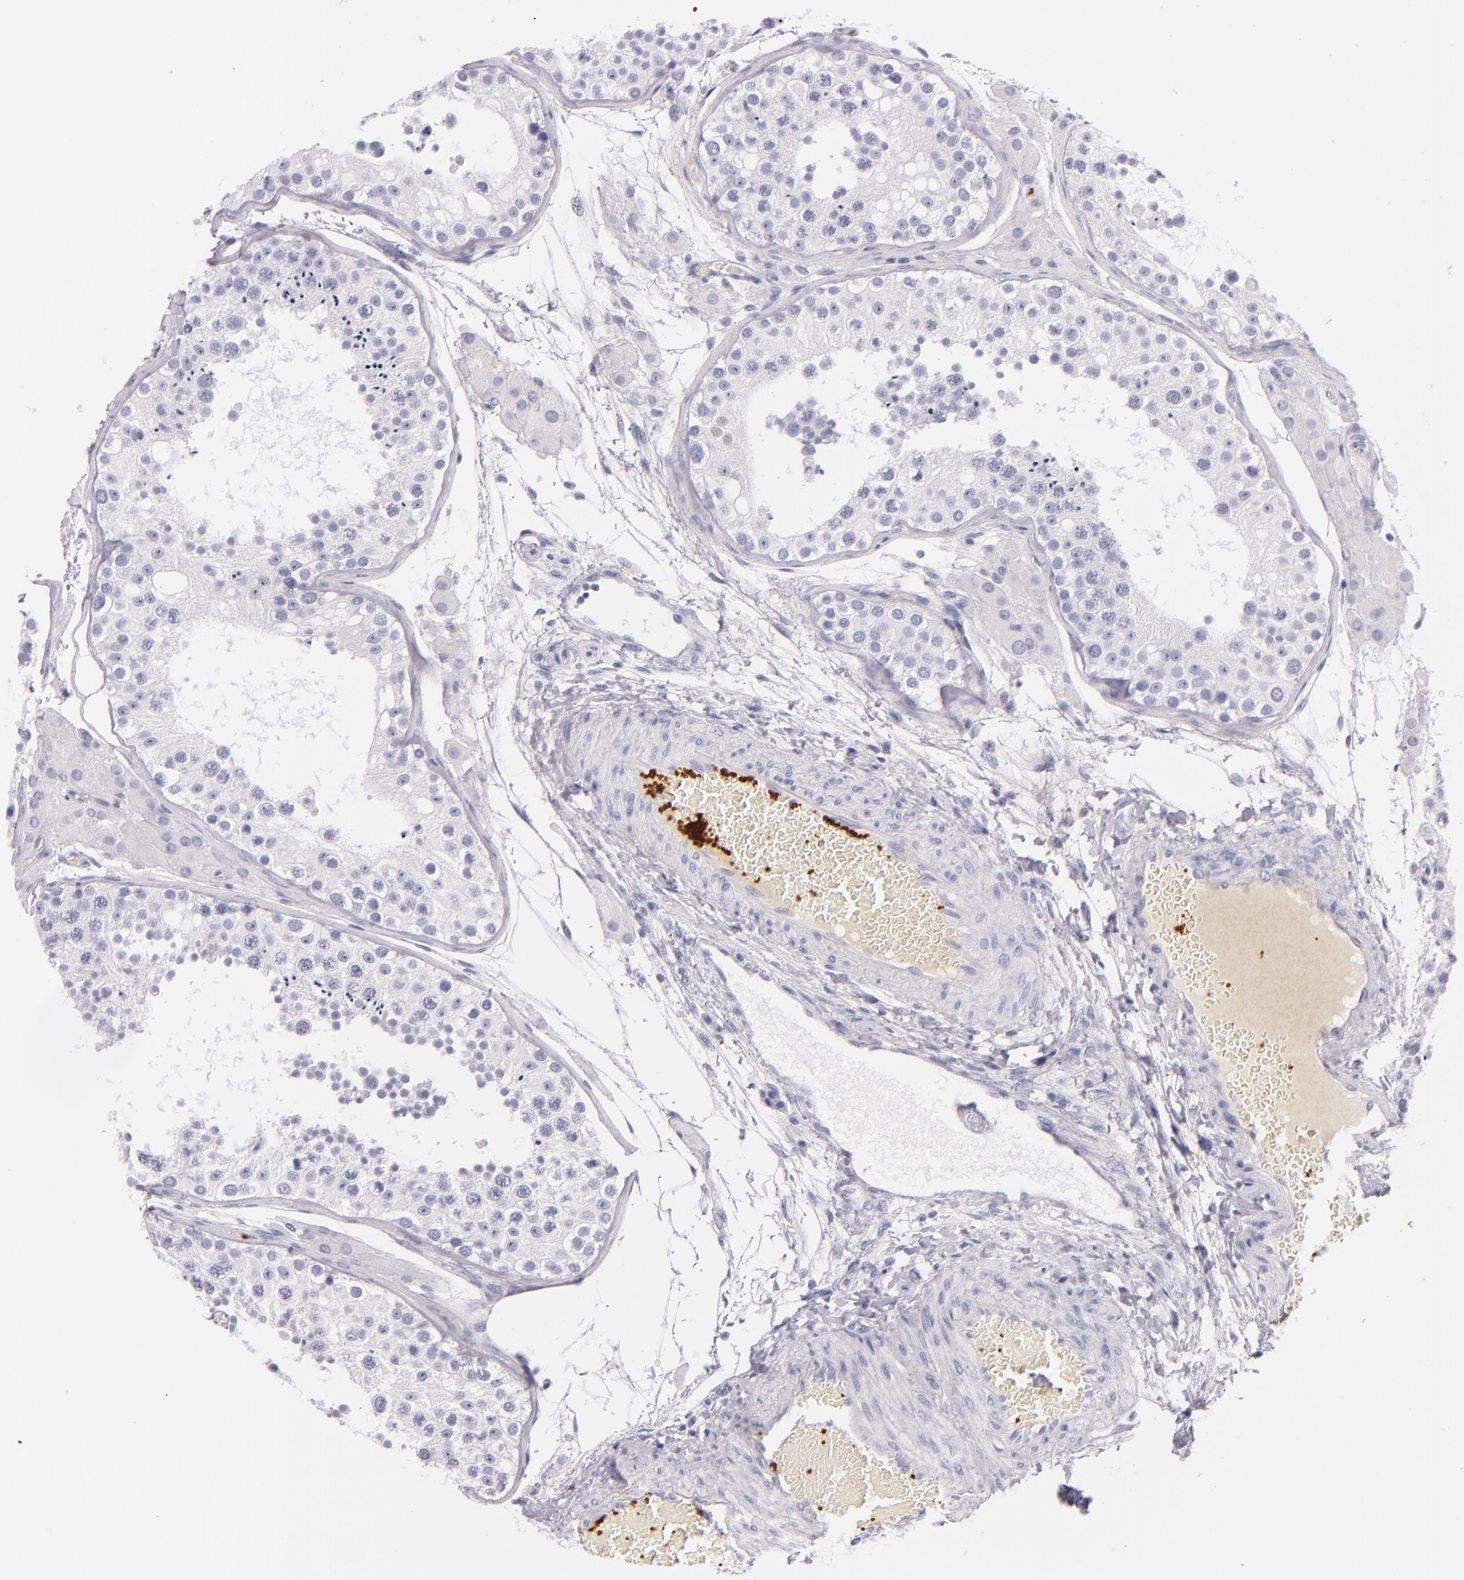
{"staining": {"intensity": "negative", "quantity": "none", "location": "none"}, "tissue": "testis", "cell_type": "Cells in seminiferous ducts", "image_type": "normal", "snomed": [{"axis": "morphology", "description": "Normal tissue, NOS"}, {"axis": "topography", "description": "Testis"}], "caption": "Immunohistochemistry (IHC) image of normal testis: human testis stained with DAB (3,3'-diaminobenzidine) shows no significant protein staining in cells in seminiferous ducts.", "gene": "GP1BA", "patient": {"sex": "male", "age": 26}}